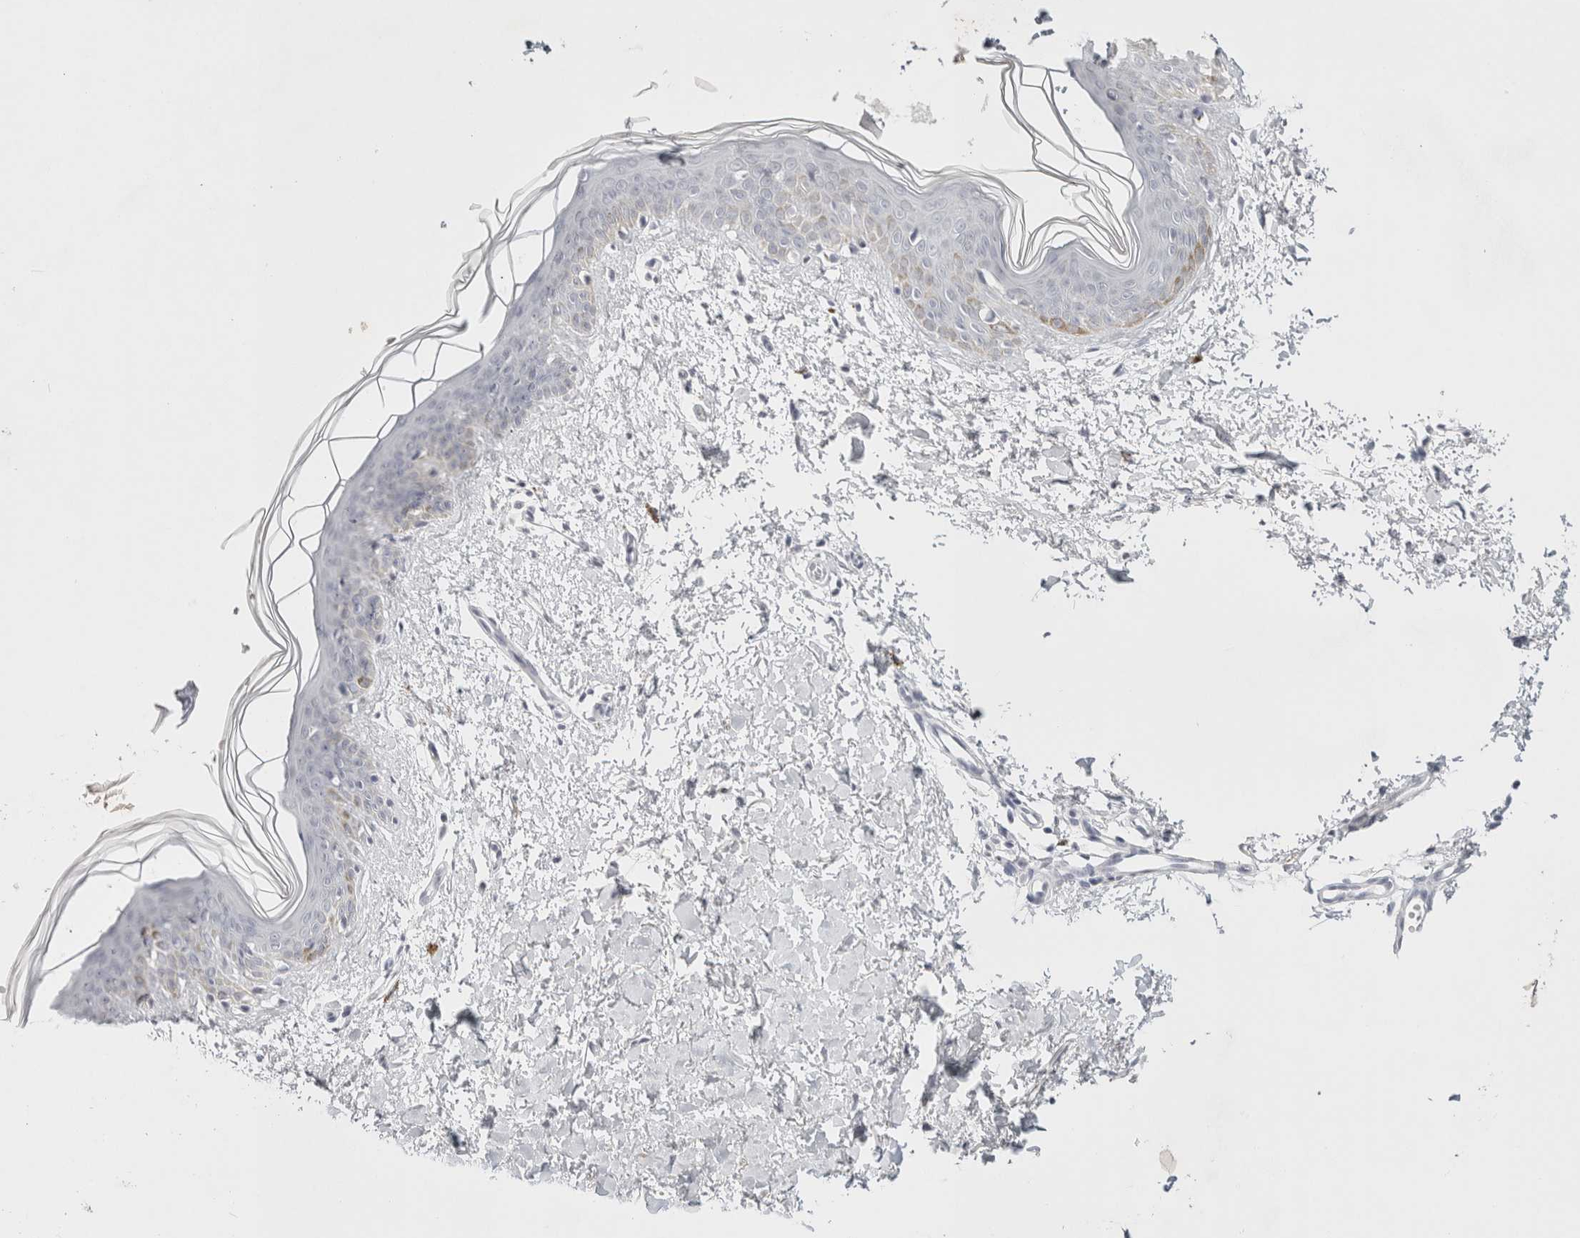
{"staining": {"intensity": "negative", "quantity": "none", "location": "none"}, "tissue": "skin", "cell_type": "Fibroblasts", "image_type": "normal", "snomed": [{"axis": "morphology", "description": "Normal tissue, NOS"}, {"axis": "topography", "description": "Skin"}], "caption": "Human skin stained for a protein using IHC demonstrates no positivity in fibroblasts.", "gene": "GARIN1A", "patient": {"sex": "female", "age": 46}}